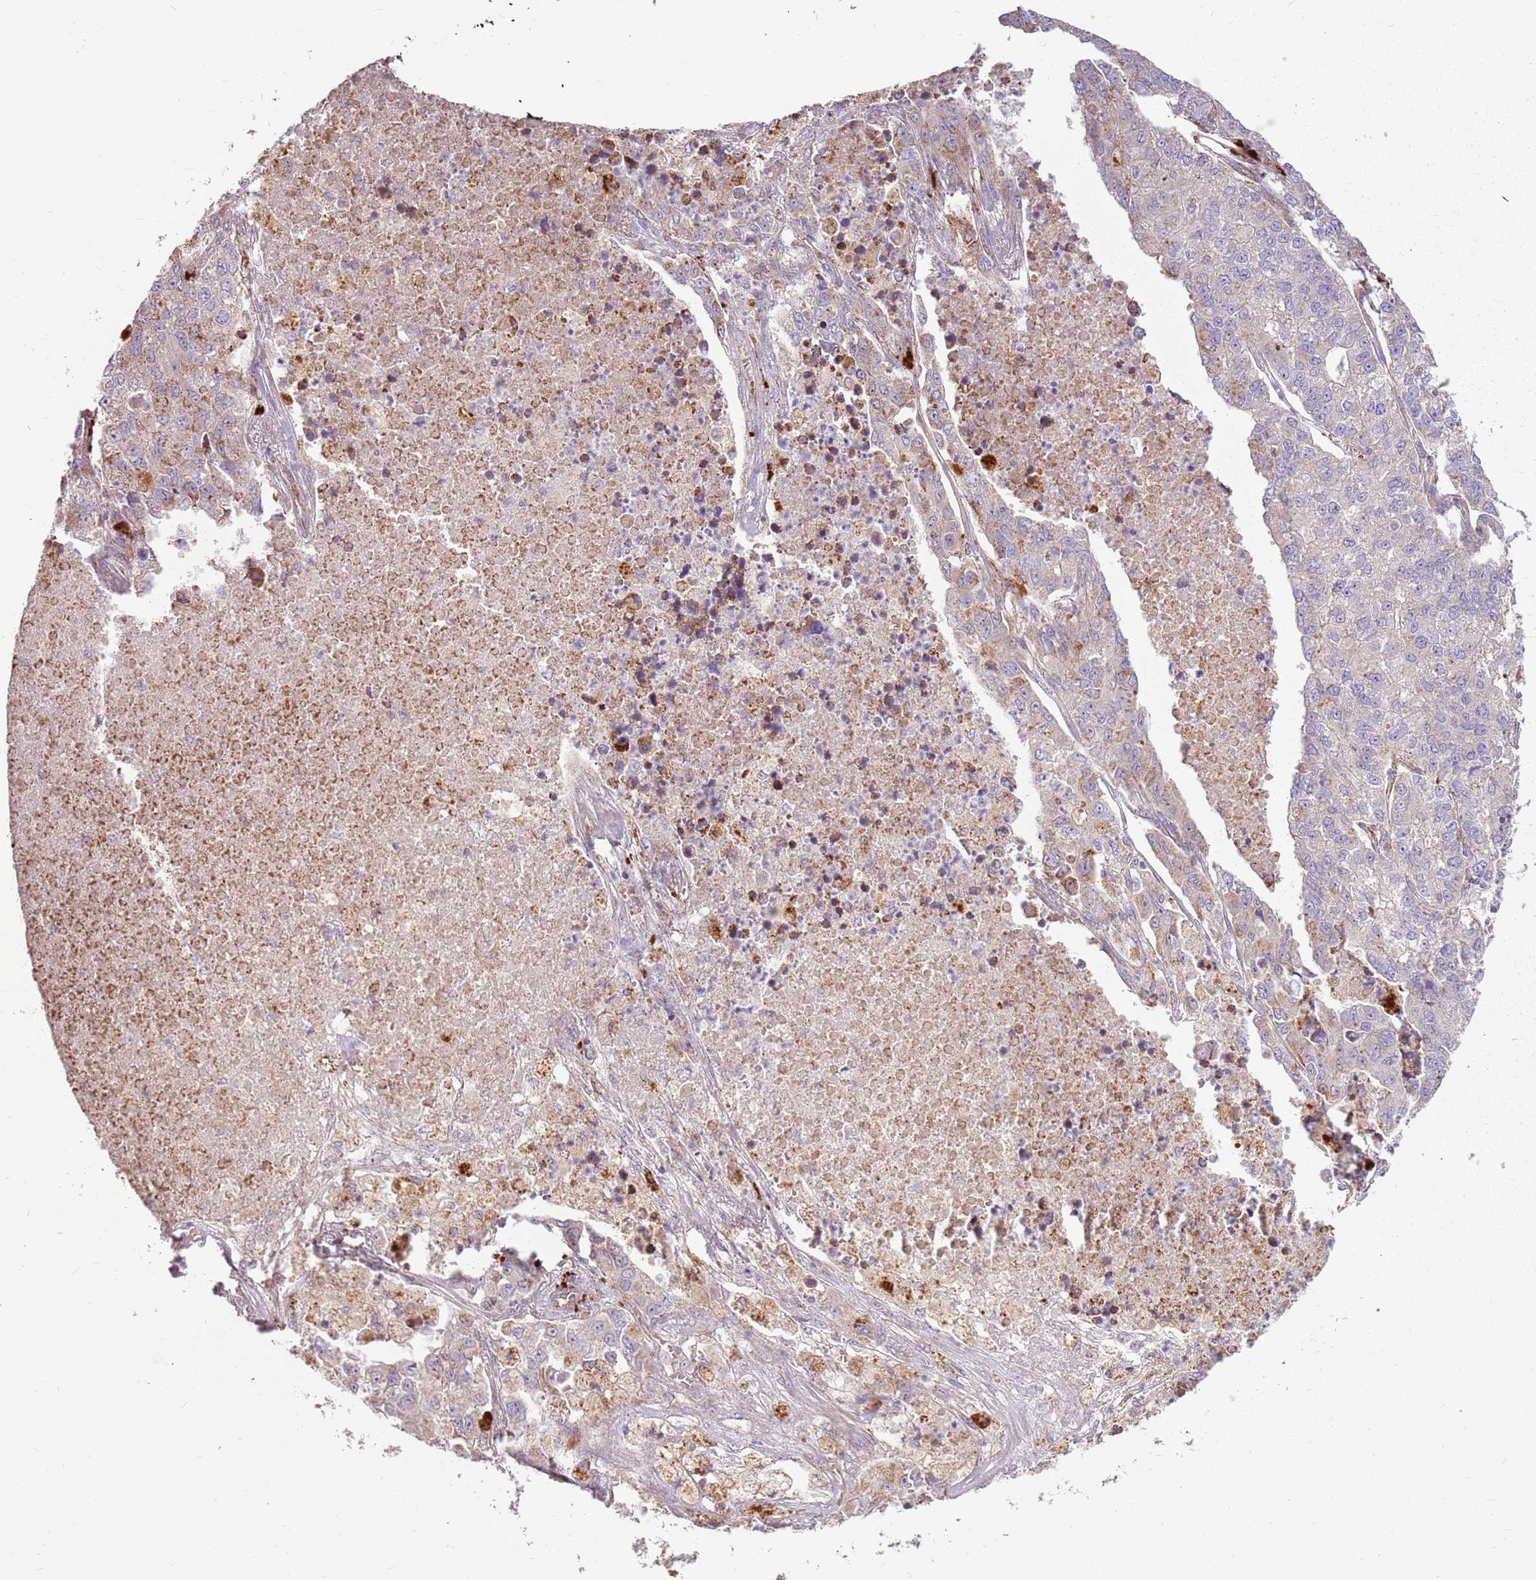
{"staining": {"intensity": "moderate", "quantity": "<25%", "location": "cytoplasmic/membranous"}, "tissue": "lung cancer", "cell_type": "Tumor cells", "image_type": "cancer", "snomed": [{"axis": "morphology", "description": "Adenocarcinoma, NOS"}, {"axis": "topography", "description": "Lung"}], "caption": "The immunohistochemical stain labels moderate cytoplasmic/membranous positivity in tumor cells of lung cancer (adenocarcinoma) tissue. Nuclei are stained in blue.", "gene": "ZNF530", "patient": {"sex": "male", "age": 49}}